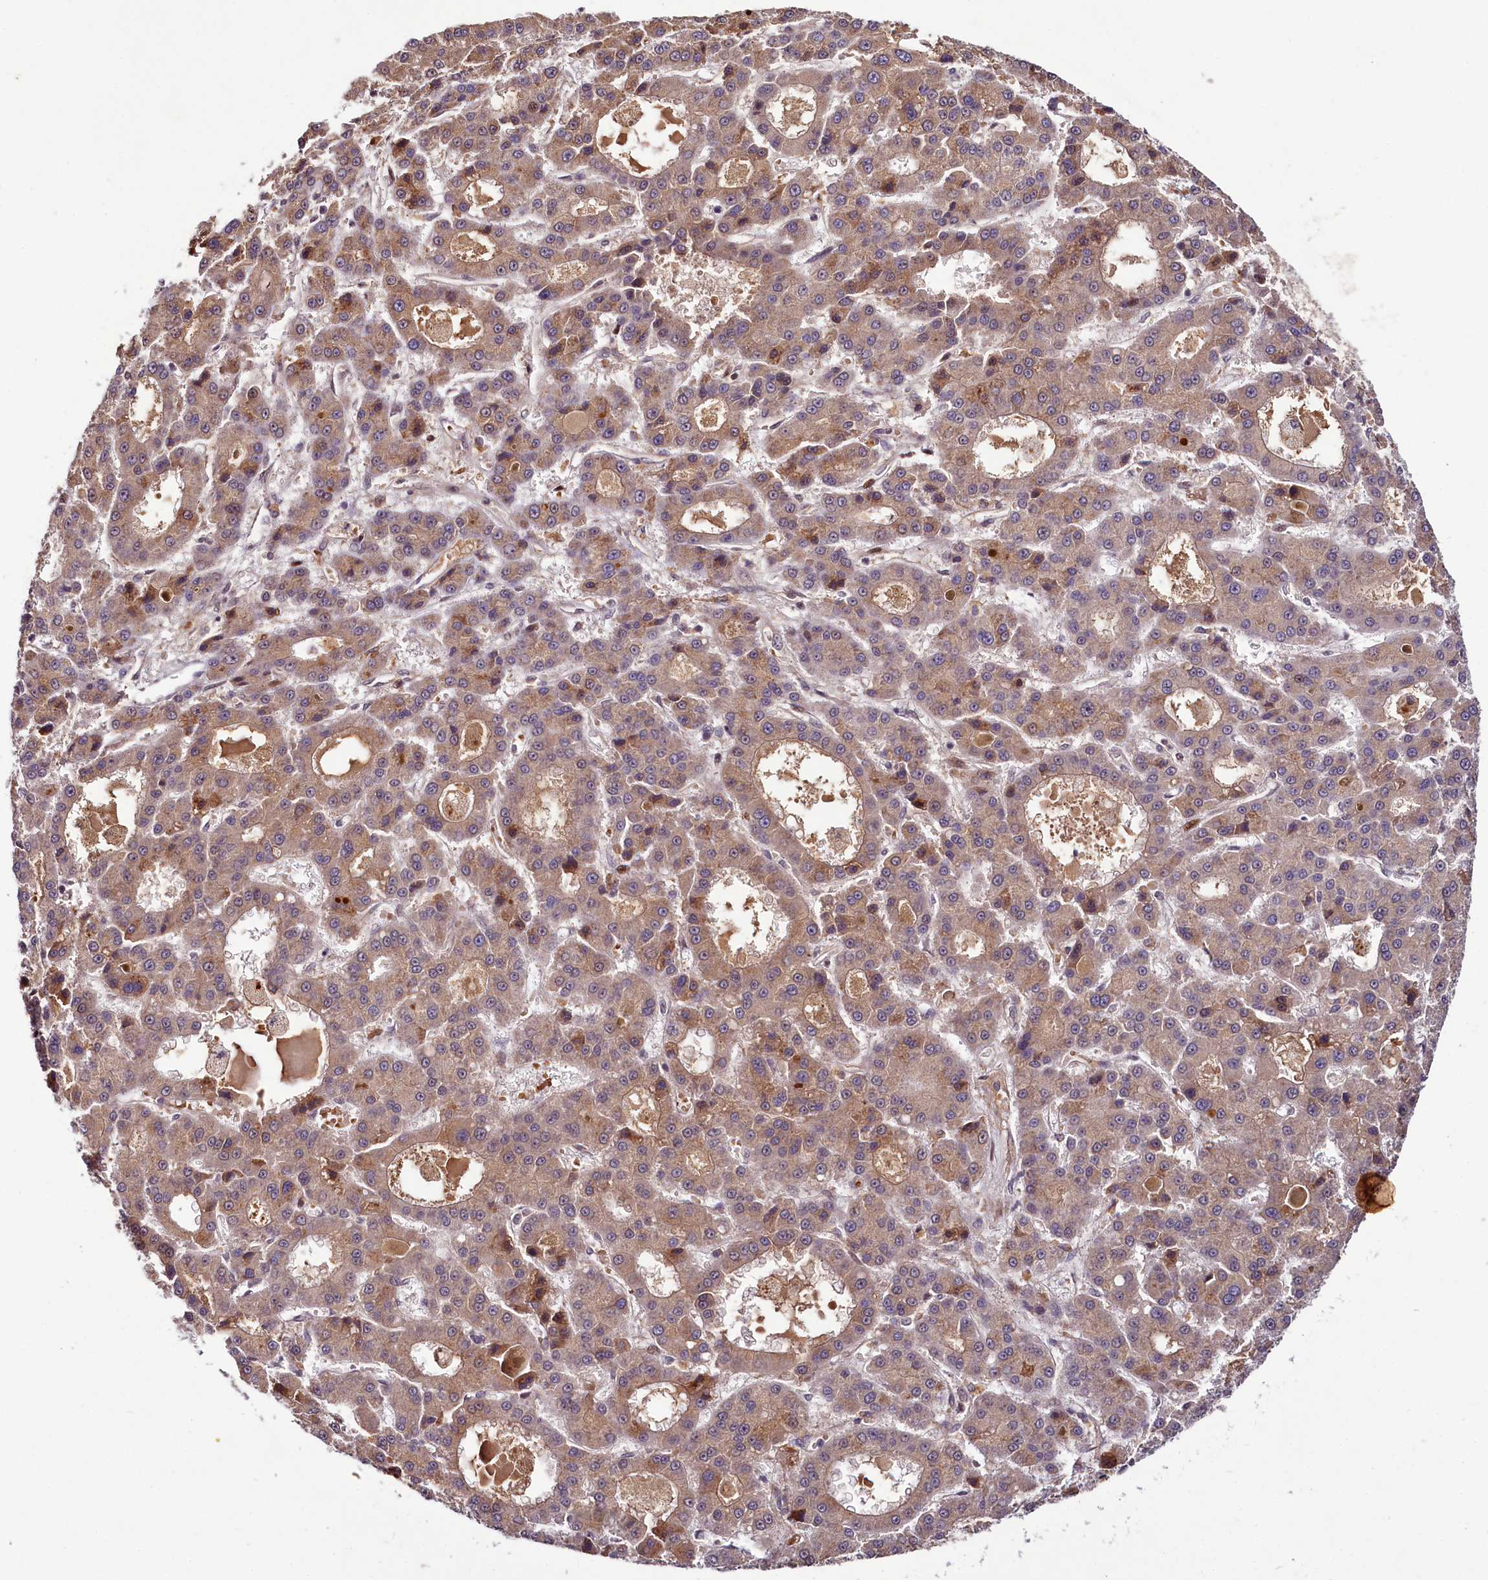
{"staining": {"intensity": "moderate", "quantity": ">75%", "location": "cytoplasmic/membranous"}, "tissue": "liver cancer", "cell_type": "Tumor cells", "image_type": "cancer", "snomed": [{"axis": "morphology", "description": "Carcinoma, Hepatocellular, NOS"}, {"axis": "topography", "description": "Liver"}], "caption": "The image shows staining of liver hepatocellular carcinoma, revealing moderate cytoplasmic/membranous protein positivity (brown color) within tumor cells.", "gene": "N4BP2L1", "patient": {"sex": "male", "age": 70}}